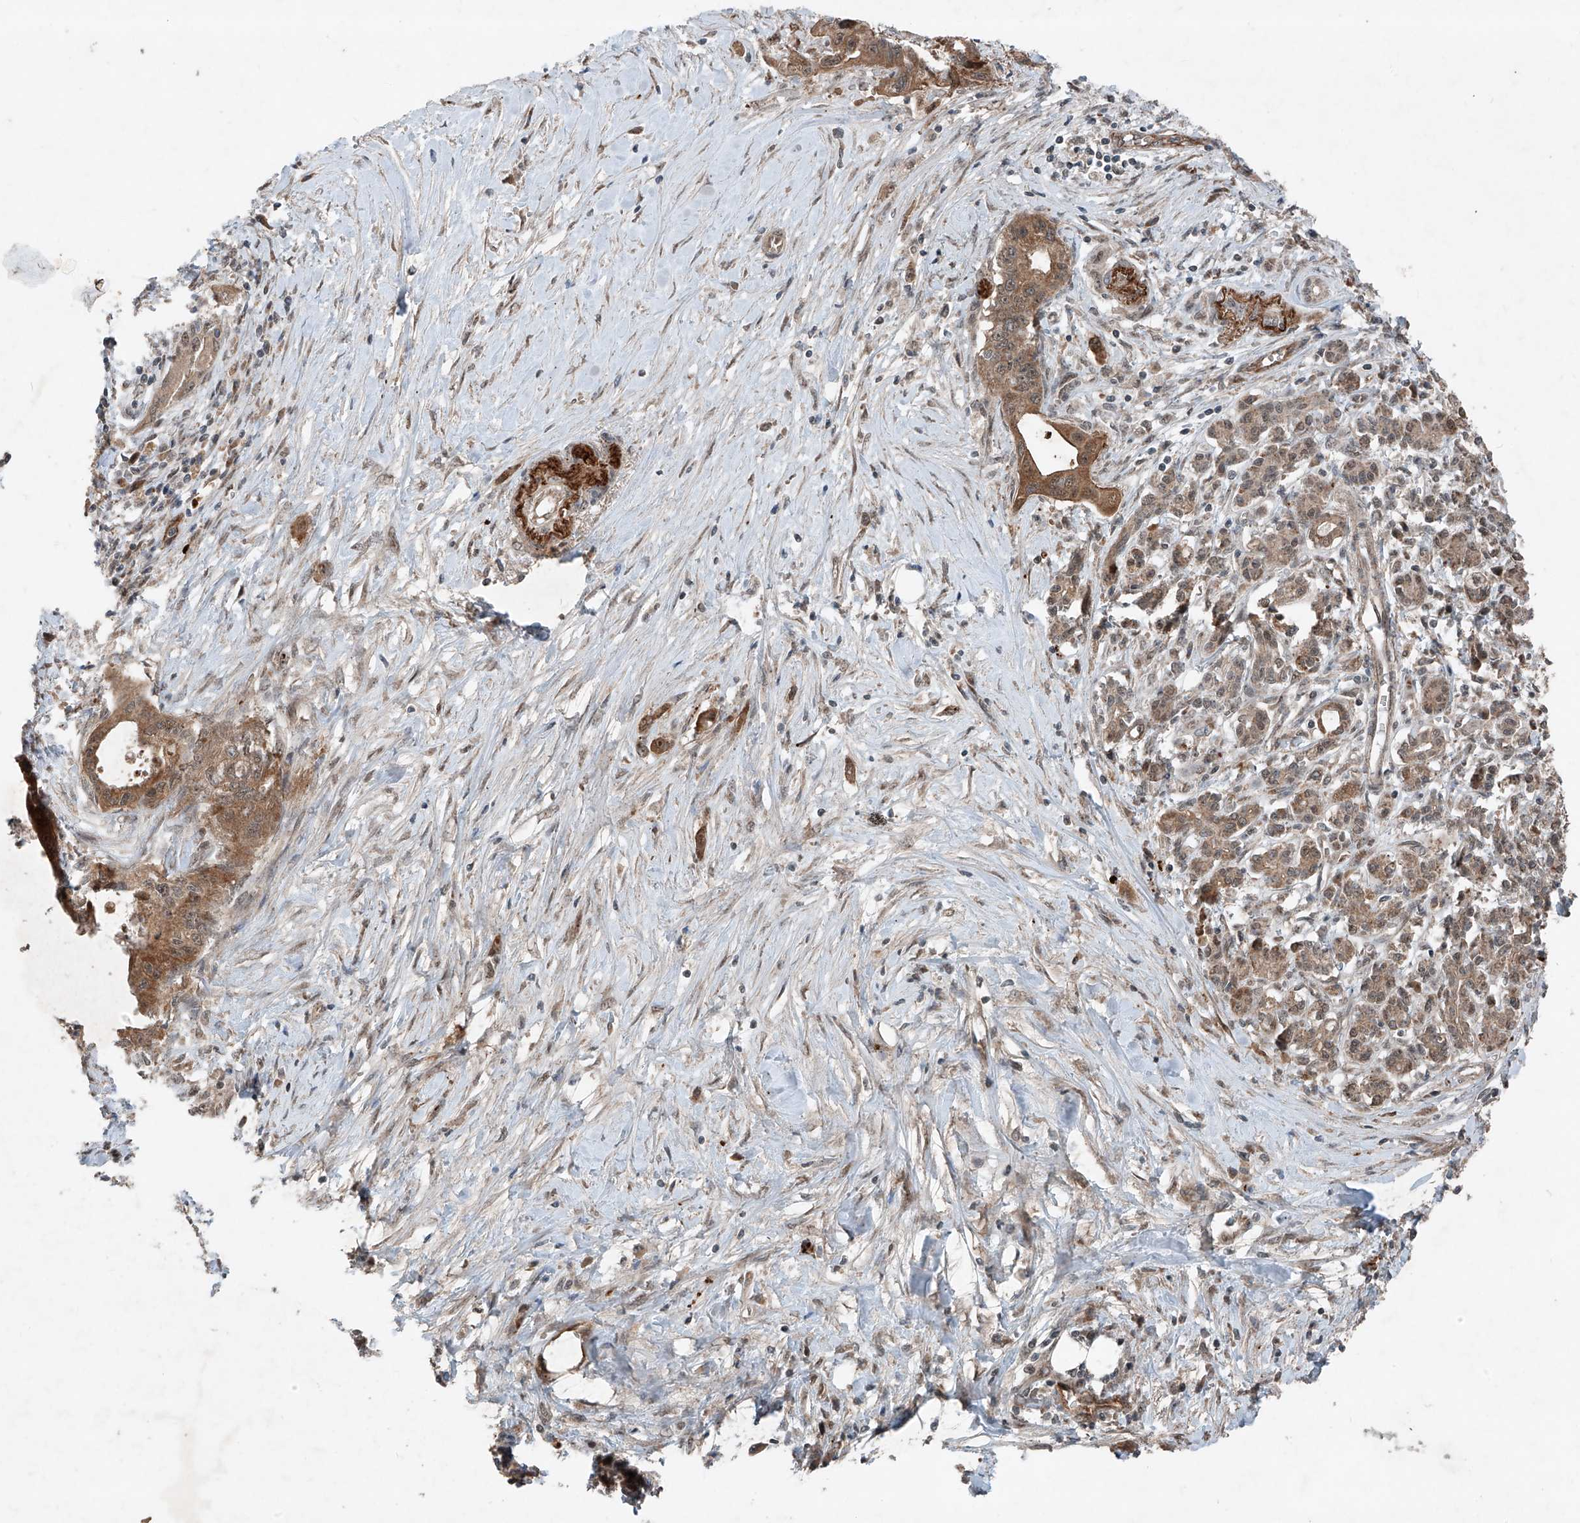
{"staining": {"intensity": "moderate", "quantity": ">75%", "location": "cytoplasmic/membranous"}, "tissue": "pancreatic cancer", "cell_type": "Tumor cells", "image_type": "cancer", "snomed": [{"axis": "morphology", "description": "Adenocarcinoma, NOS"}, {"axis": "topography", "description": "Pancreas"}], "caption": "This histopathology image demonstrates immunohistochemistry (IHC) staining of human adenocarcinoma (pancreatic), with medium moderate cytoplasmic/membranous staining in approximately >75% of tumor cells.", "gene": "ZNF620", "patient": {"sex": "female", "age": 73}}